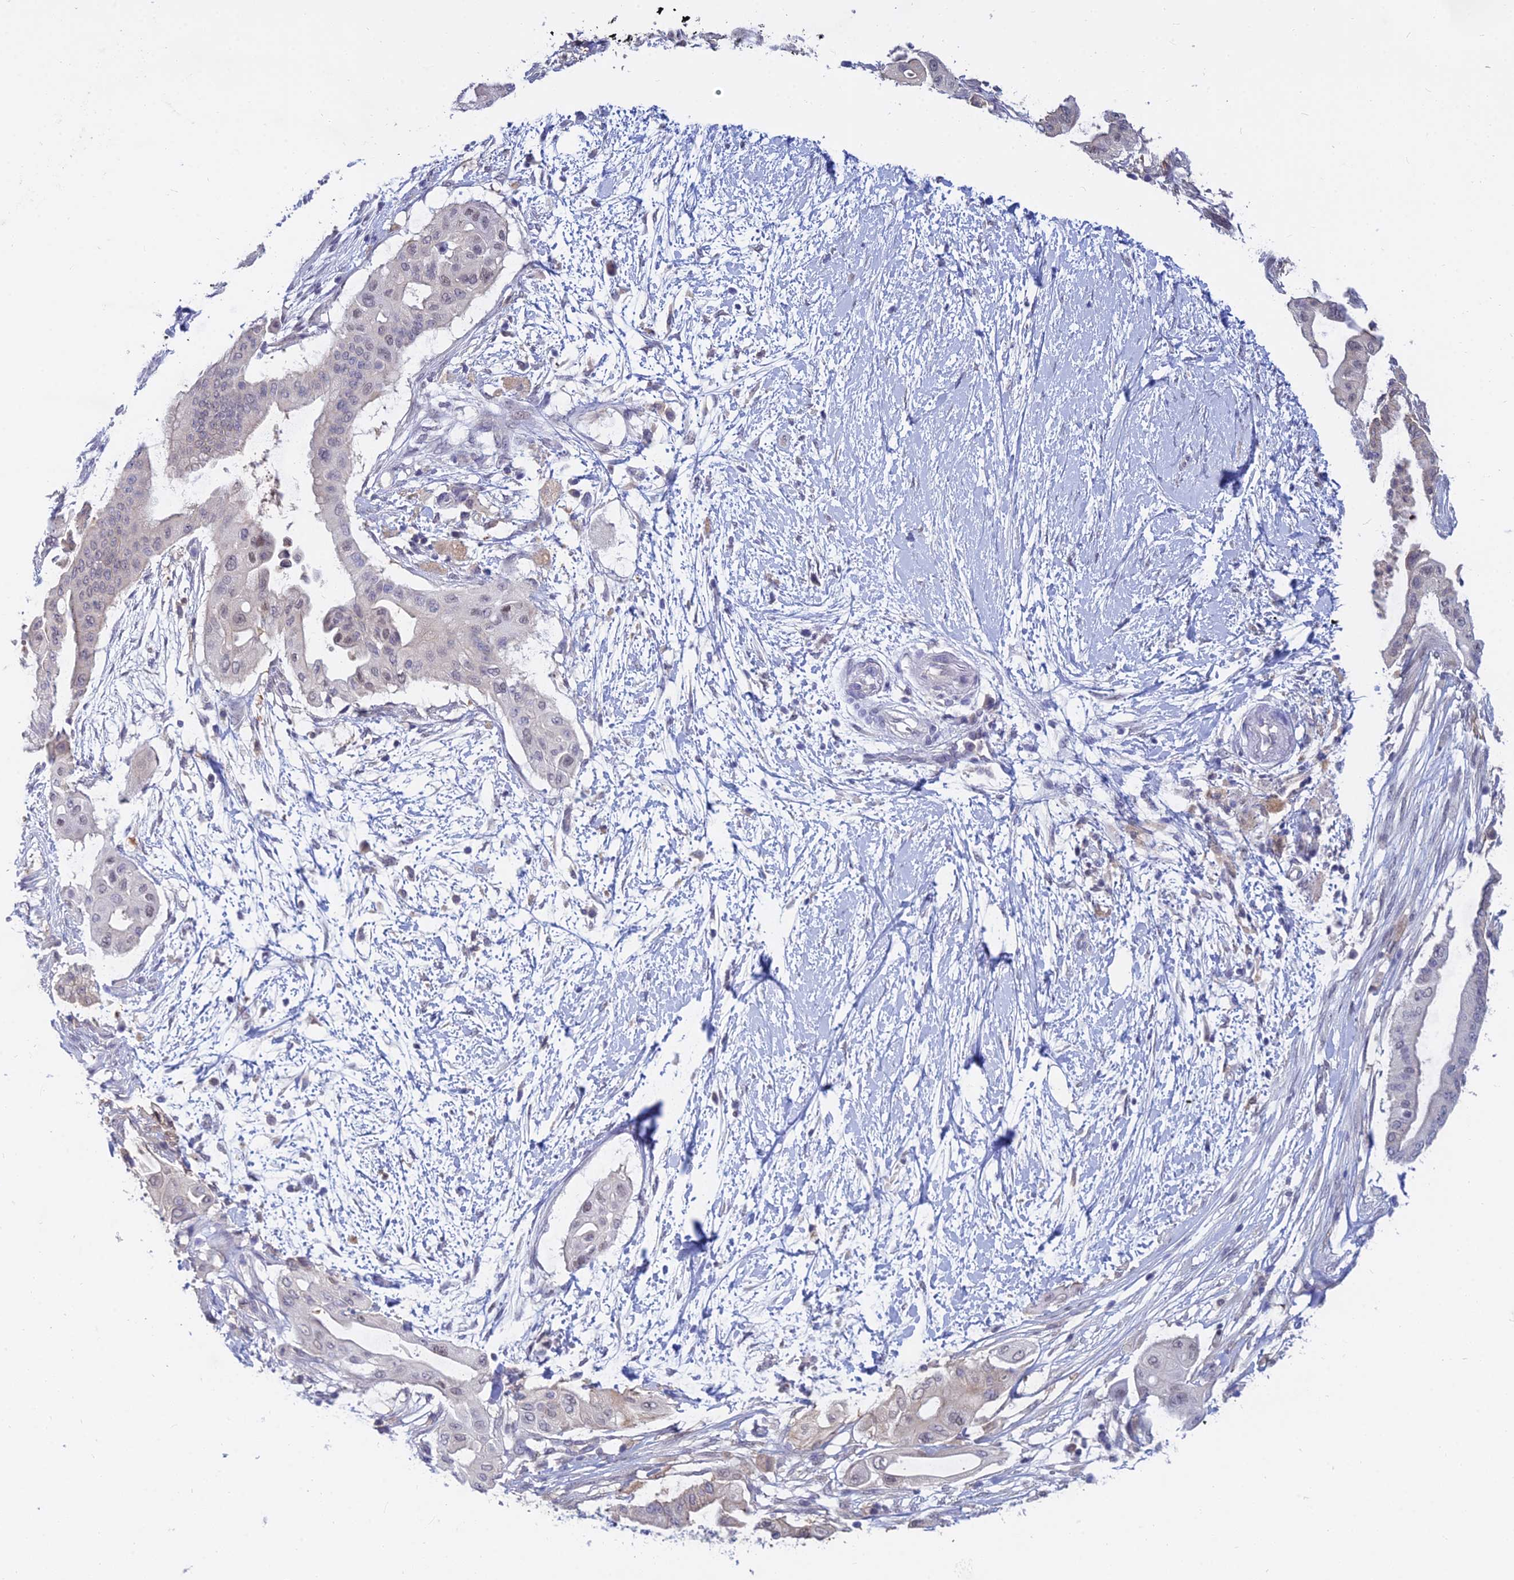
{"staining": {"intensity": "weak", "quantity": "<25%", "location": "nuclear"}, "tissue": "pancreatic cancer", "cell_type": "Tumor cells", "image_type": "cancer", "snomed": [{"axis": "morphology", "description": "Adenocarcinoma, NOS"}, {"axis": "topography", "description": "Pancreas"}], "caption": "Immunohistochemistry of human pancreatic cancer demonstrates no staining in tumor cells. Nuclei are stained in blue.", "gene": "B3GALT4", "patient": {"sex": "male", "age": 68}}